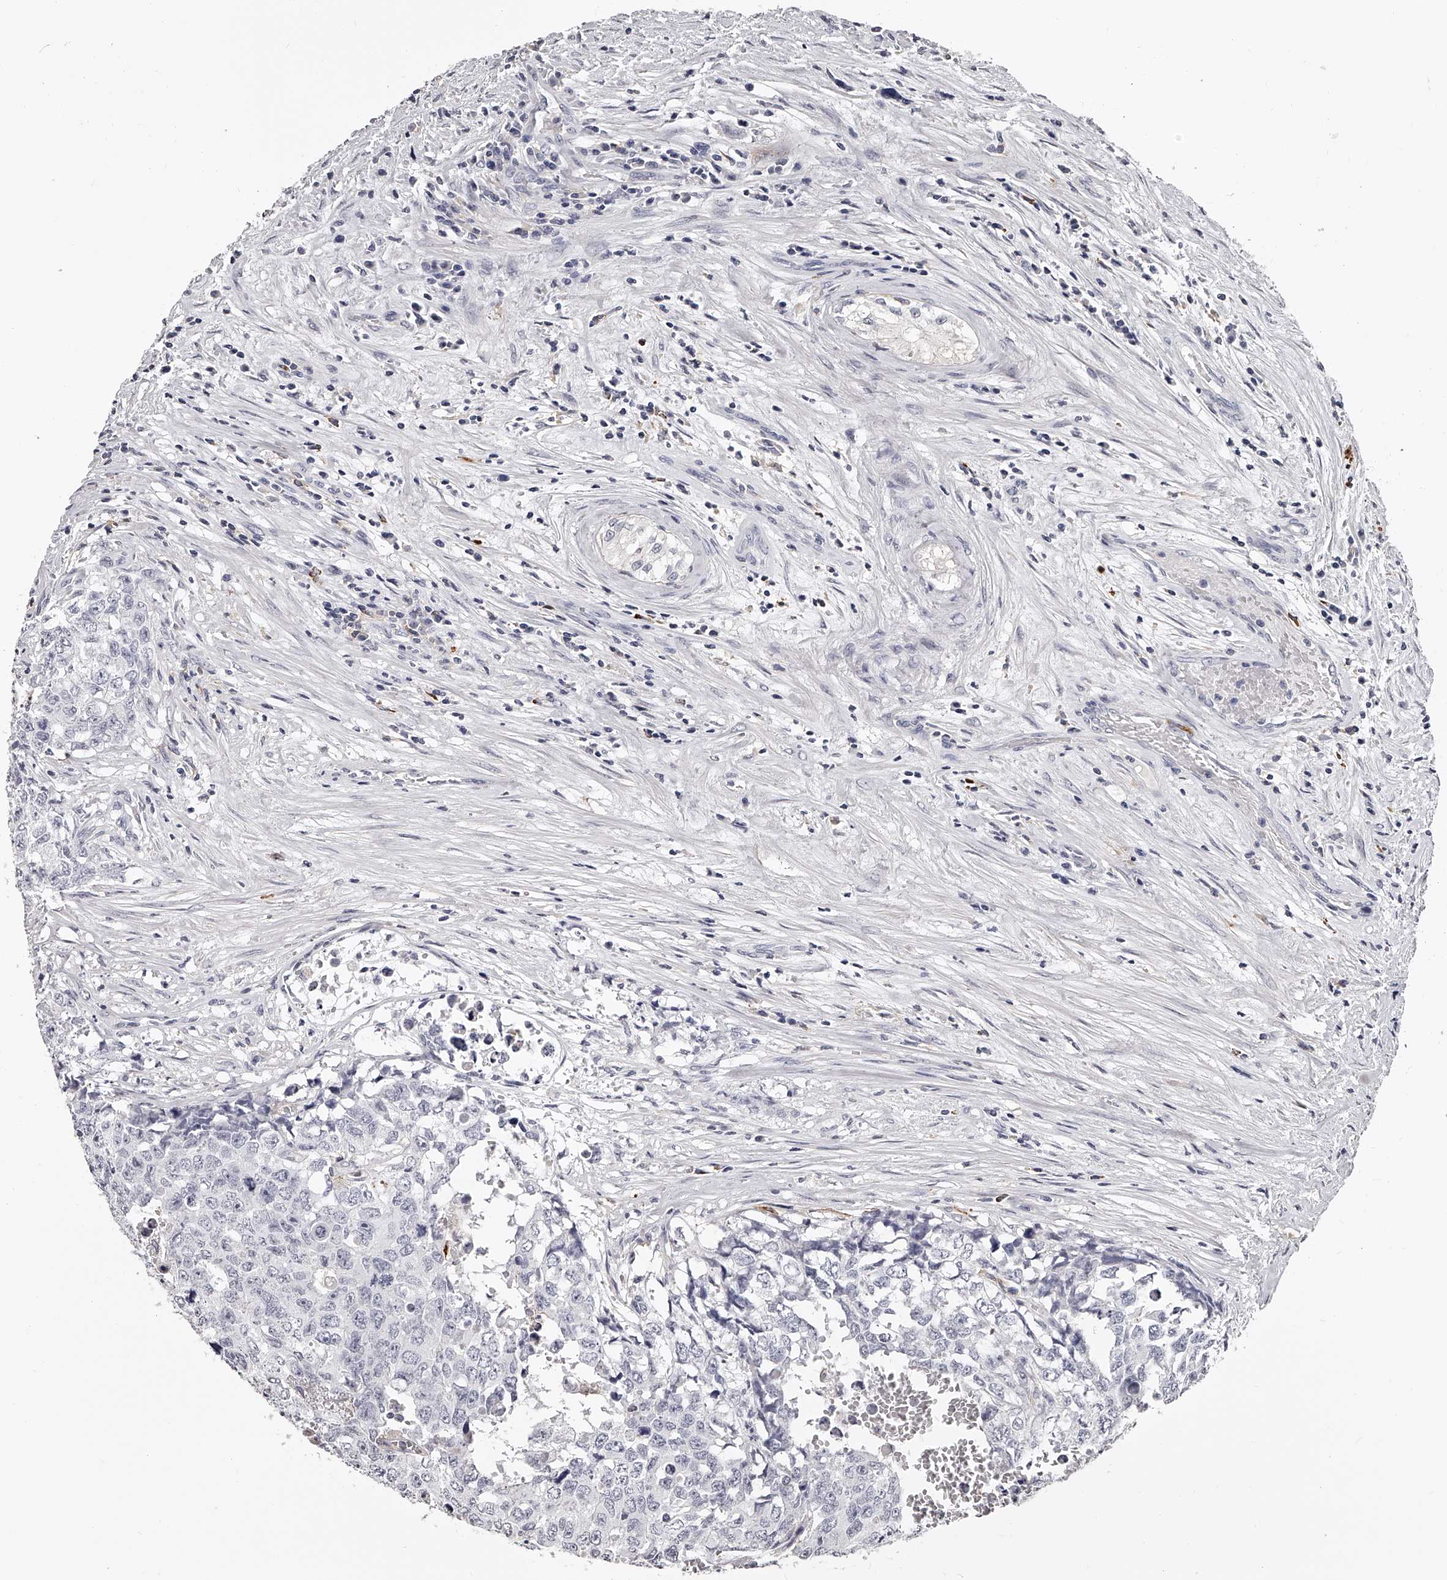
{"staining": {"intensity": "negative", "quantity": "none", "location": "none"}, "tissue": "testis cancer", "cell_type": "Tumor cells", "image_type": "cancer", "snomed": [{"axis": "morphology", "description": "Carcinoma, Embryonal, NOS"}, {"axis": "topography", "description": "Testis"}], "caption": "Immunohistochemical staining of embryonal carcinoma (testis) shows no significant staining in tumor cells. (DAB IHC visualized using brightfield microscopy, high magnification).", "gene": "PACSIN1", "patient": {"sex": "male", "age": 28}}